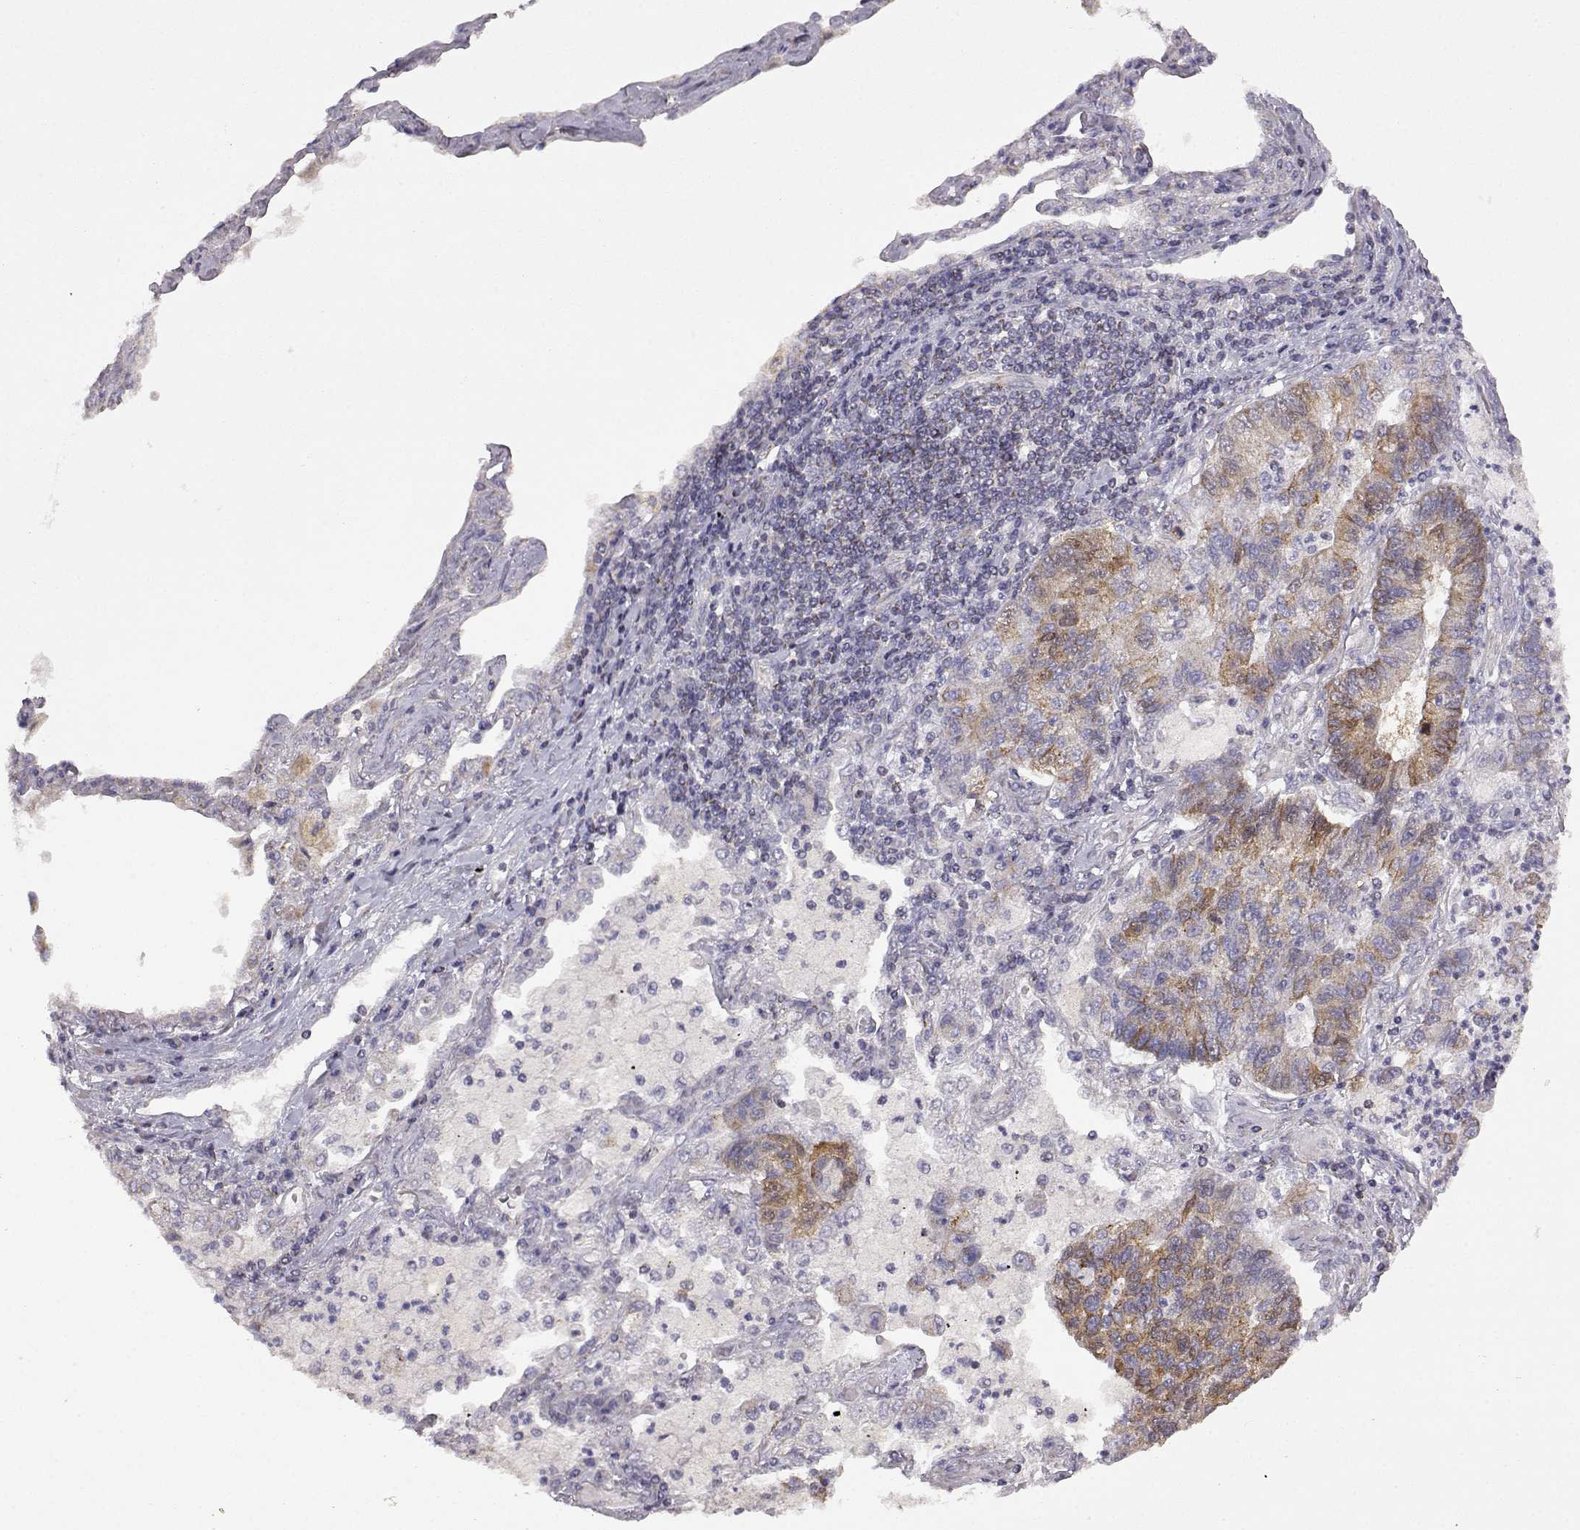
{"staining": {"intensity": "moderate", "quantity": "25%-75%", "location": "cytoplasmic/membranous"}, "tissue": "lung cancer", "cell_type": "Tumor cells", "image_type": "cancer", "snomed": [{"axis": "morphology", "description": "Adenocarcinoma, NOS"}, {"axis": "topography", "description": "Lung"}], "caption": "Tumor cells display medium levels of moderate cytoplasmic/membranous positivity in approximately 25%-75% of cells in lung cancer.", "gene": "DDC", "patient": {"sex": "female", "age": 57}}